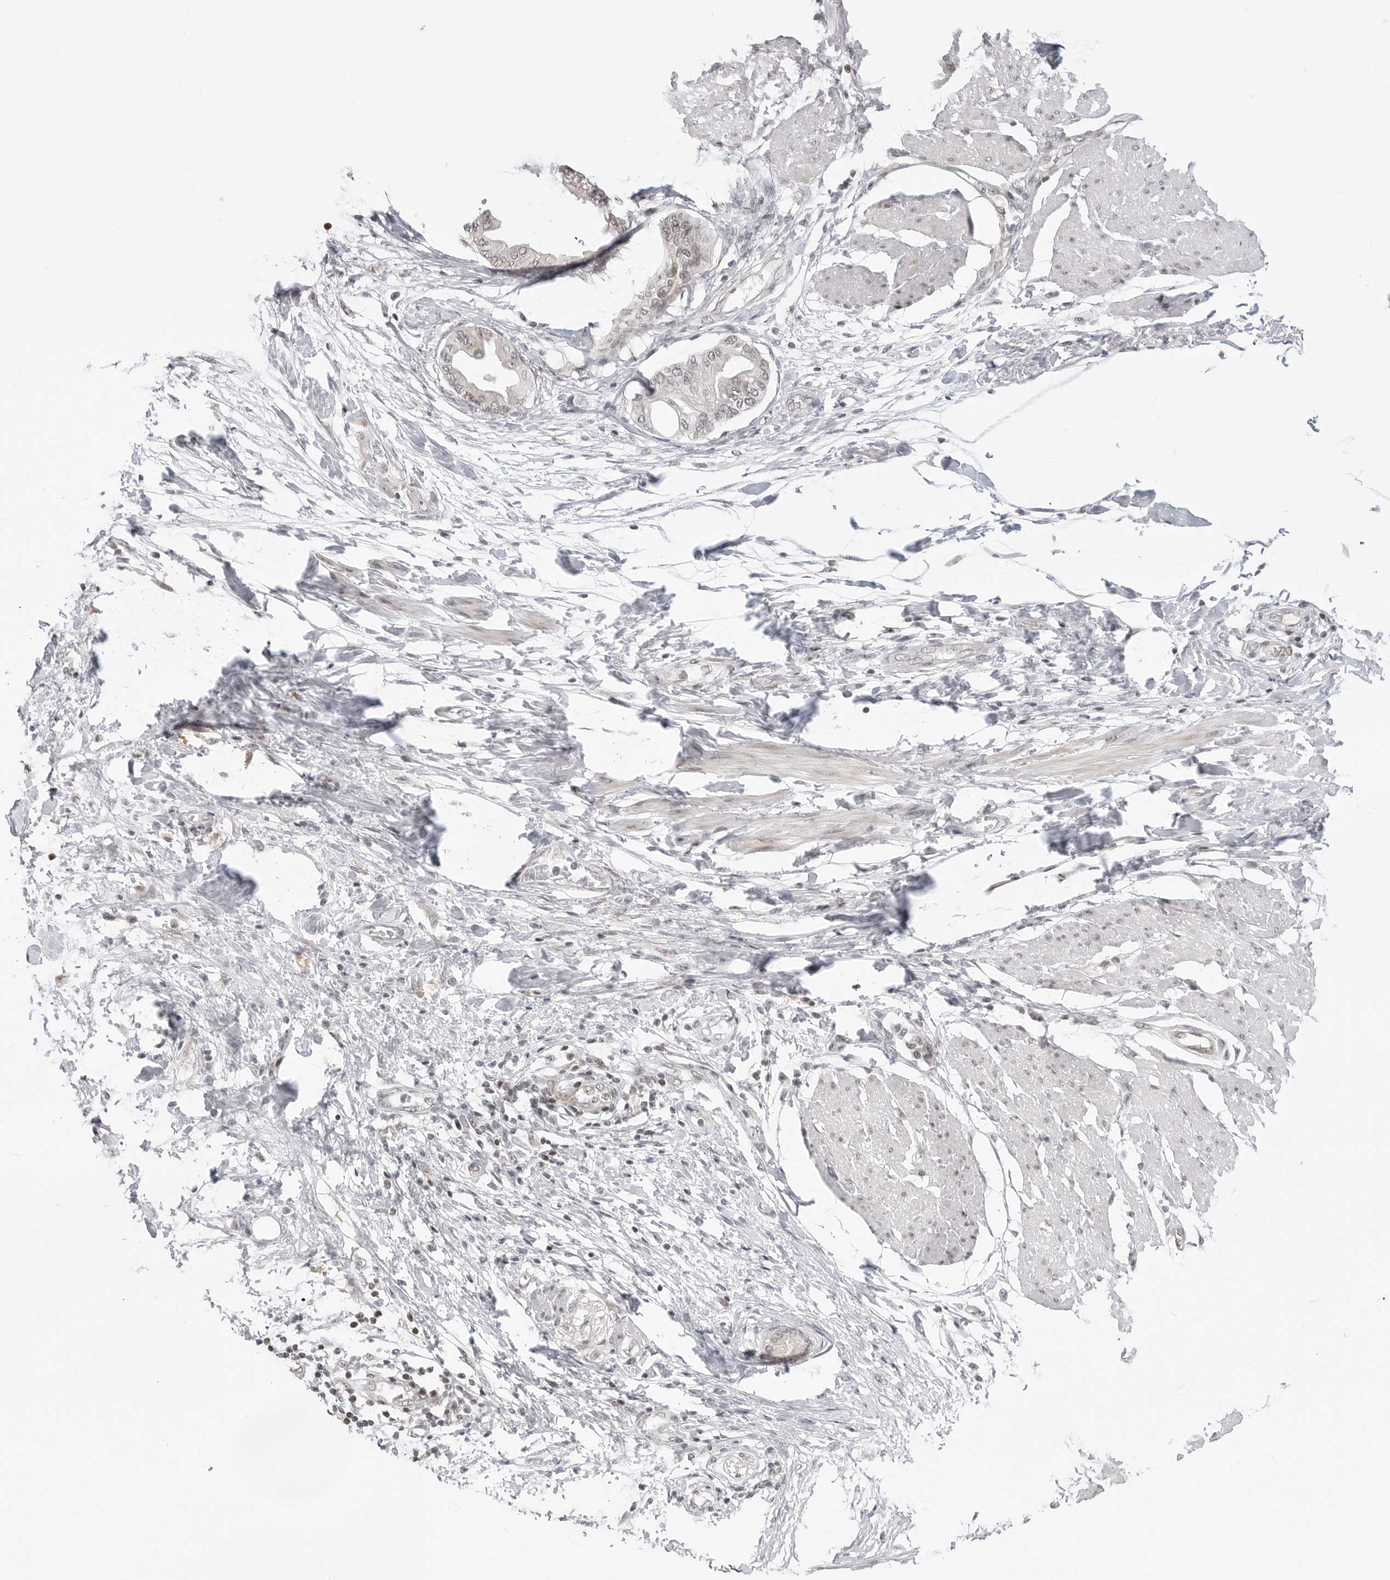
{"staining": {"intensity": "weak", "quantity": "<25%", "location": "nuclear"}, "tissue": "pancreatic cancer", "cell_type": "Tumor cells", "image_type": "cancer", "snomed": [{"axis": "morphology", "description": "Normal tissue, NOS"}, {"axis": "morphology", "description": "Adenocarcinoma, NOS"}, {"axis": "topography", "description": "Pancreas"}, {"axis": "topography", "description": "Duodenum"}], "caption": "High magnification brightfield microscopy of adenocarcinoma (pancreatic) stained with DAB (brown) and counterstained with hematoxylin (blue): tumor cells show no significant staining.", "gene": "C8orf33", "patient": {"sex": "female", "age": 60}}